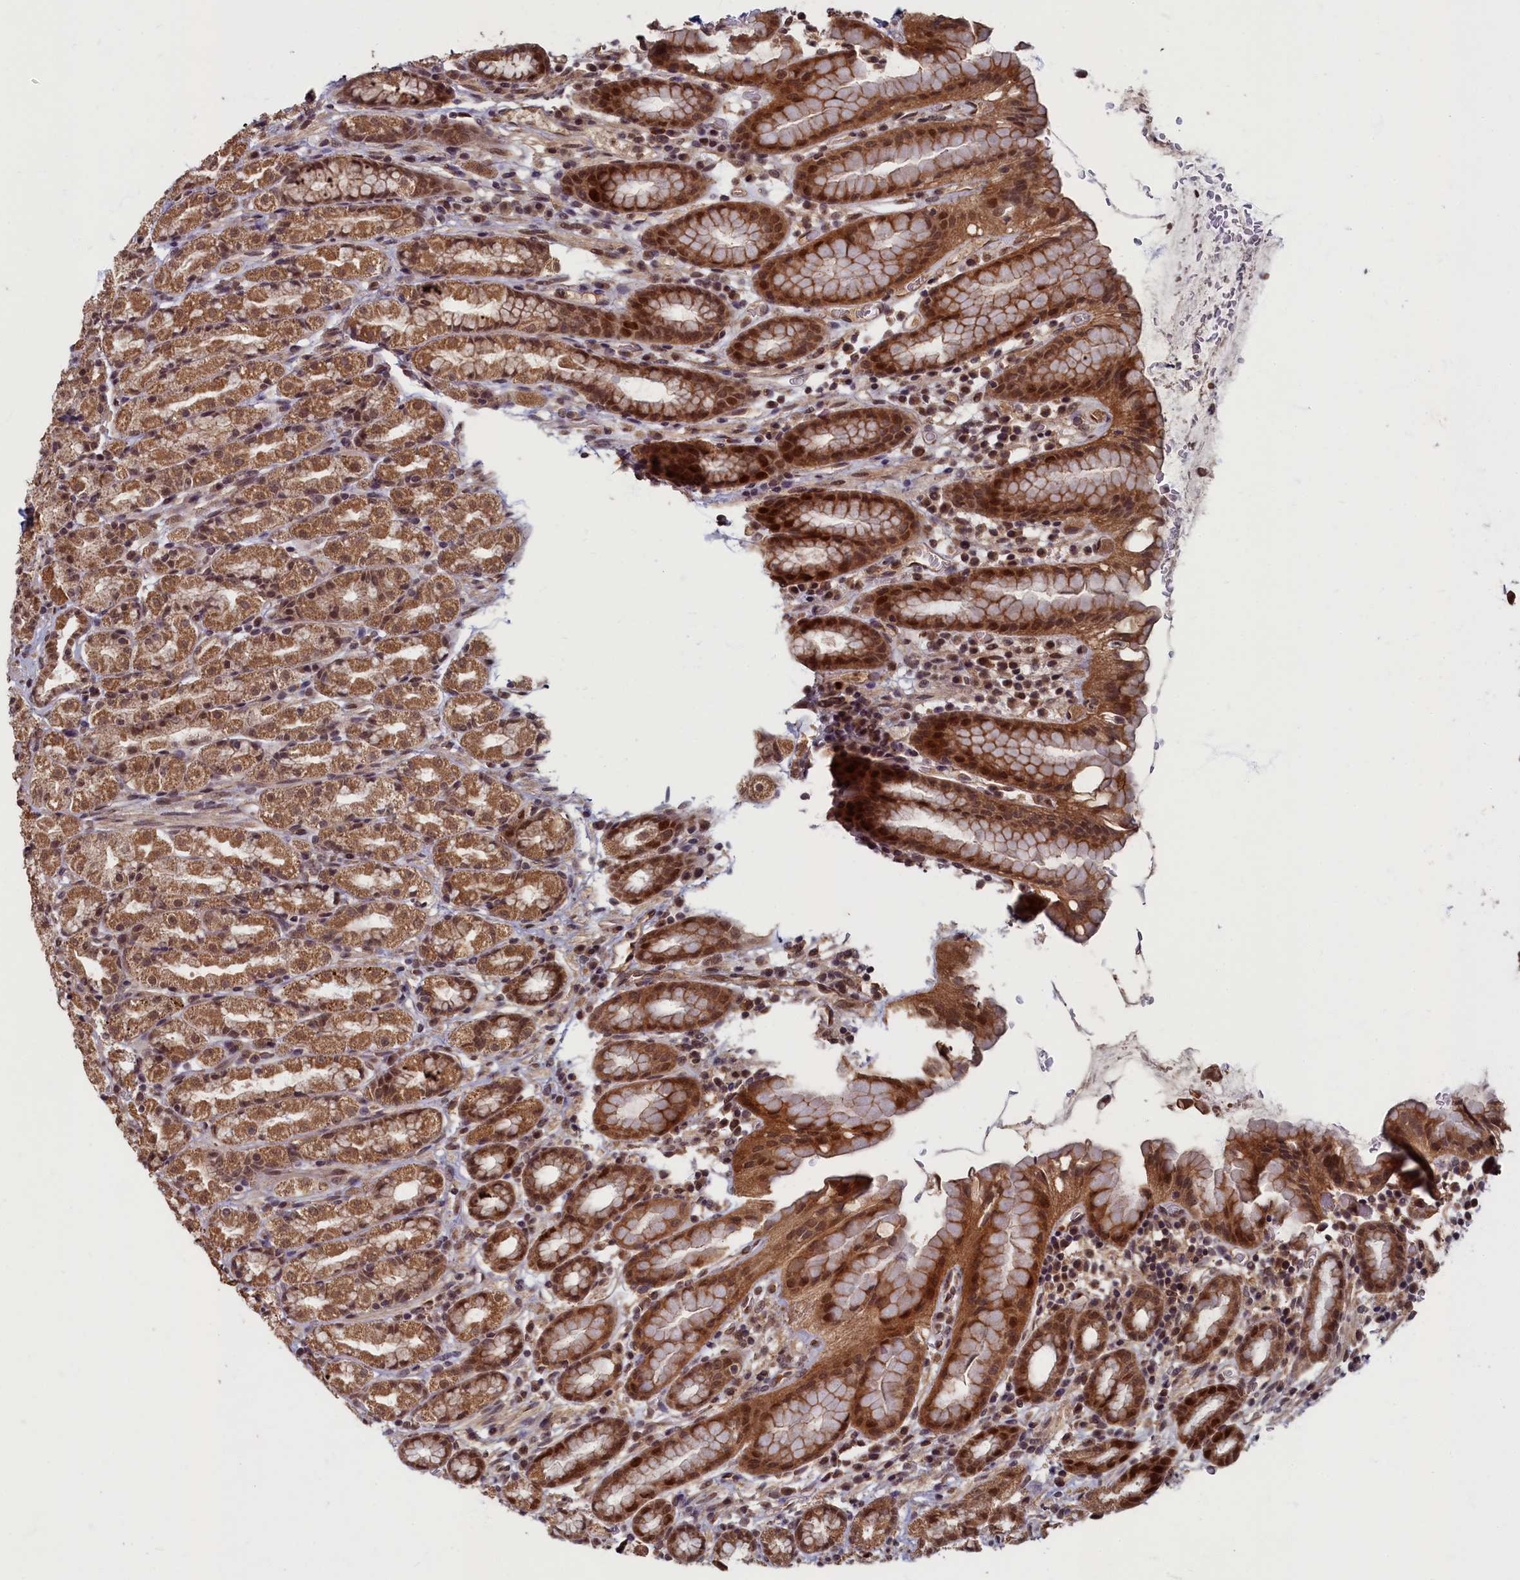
{"staining": {"intensity": "strong", "quantity": "25%-75%", "location": "cytoplasmic/membranous,nuclear"}, "tissue": "stomach", "cell_type": "Glandular cells", "image_type": "normal", "snomed": [{"axis": "morphology", "description": "Normal tissue, NOS"}, {"axis": "topography", "description": "Stomach, upper"}, {"axis": "topography", "description": "Stomach, lower"}, {"axis": "topography", "description": "Small intestine"}], "caption": "DAB immunohistochemical staining of normal stomach displays strong cytoplasmic/membranous,nuclear protein positivity in approximately 25%-75% of glandular cells. The staining is performed using DAB brown chromogen to label protein expression. The nuclei are counter-stained blue using hematoxylin.", "gene": "BRCA1", "patient": {"sex": "male", "age": 68}}